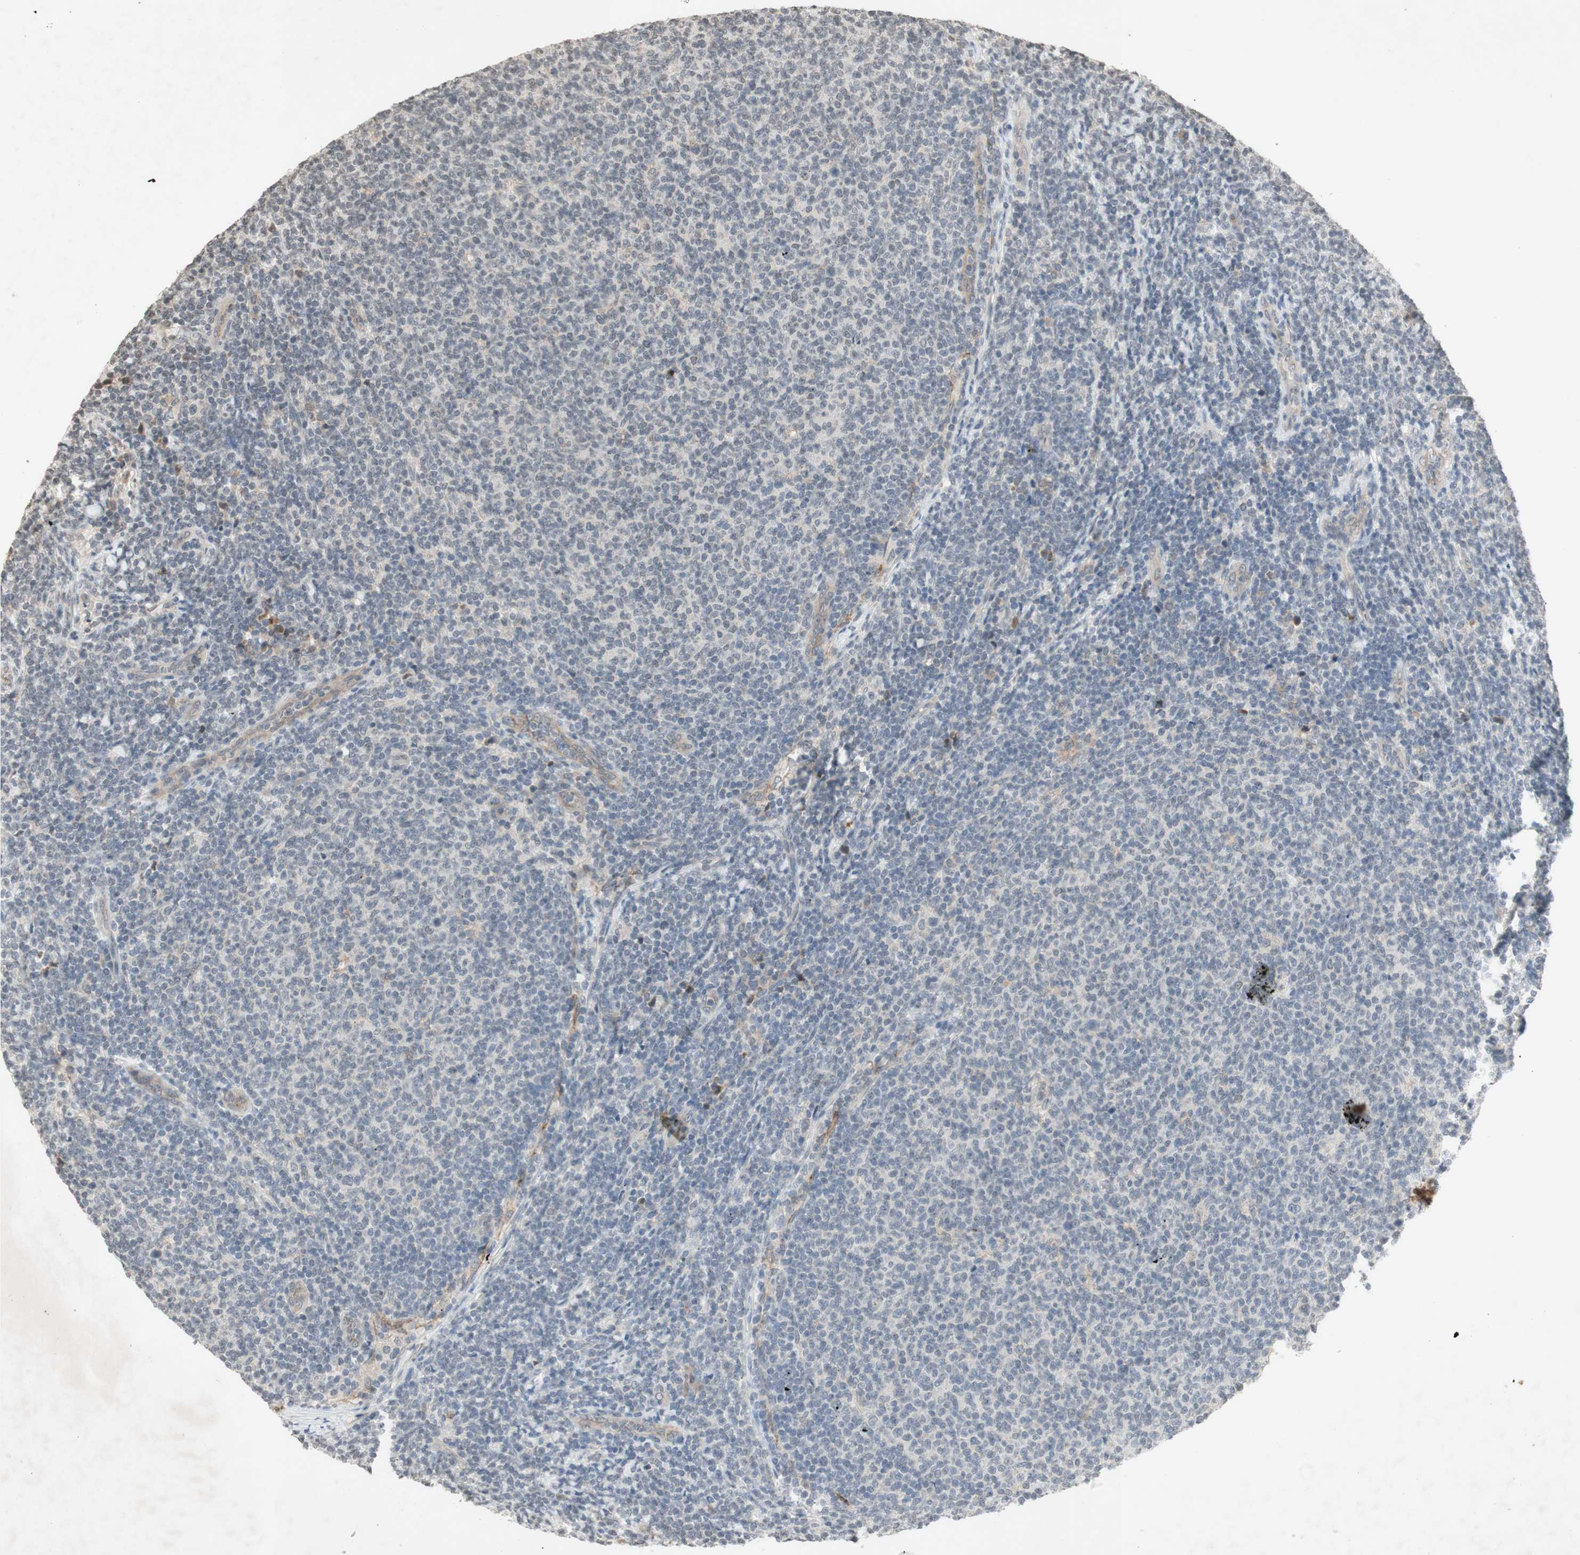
{"staining": {"intensity": "negative", "quantity": "none", "location": "none"}, "tissue": "lymphoma", "cell_type": "Tumor cells", "image_type": "cancer", "snomed": [{"axis": "morphology", "description": "Malignant lymphoma, non-Hodgkin's type, Low grade"}, {"axis": "topography", "description": "Lymph node"}], "caption": "Tumor cells show no significant expression in lymphoma. (Stains: DAB immunohistochemistry with hematoxylin counter stain, Microscopy: brightfield microscopy at high magnification).", "gene": "GLI1", "patient": {"sex": "male", "age": 66}}